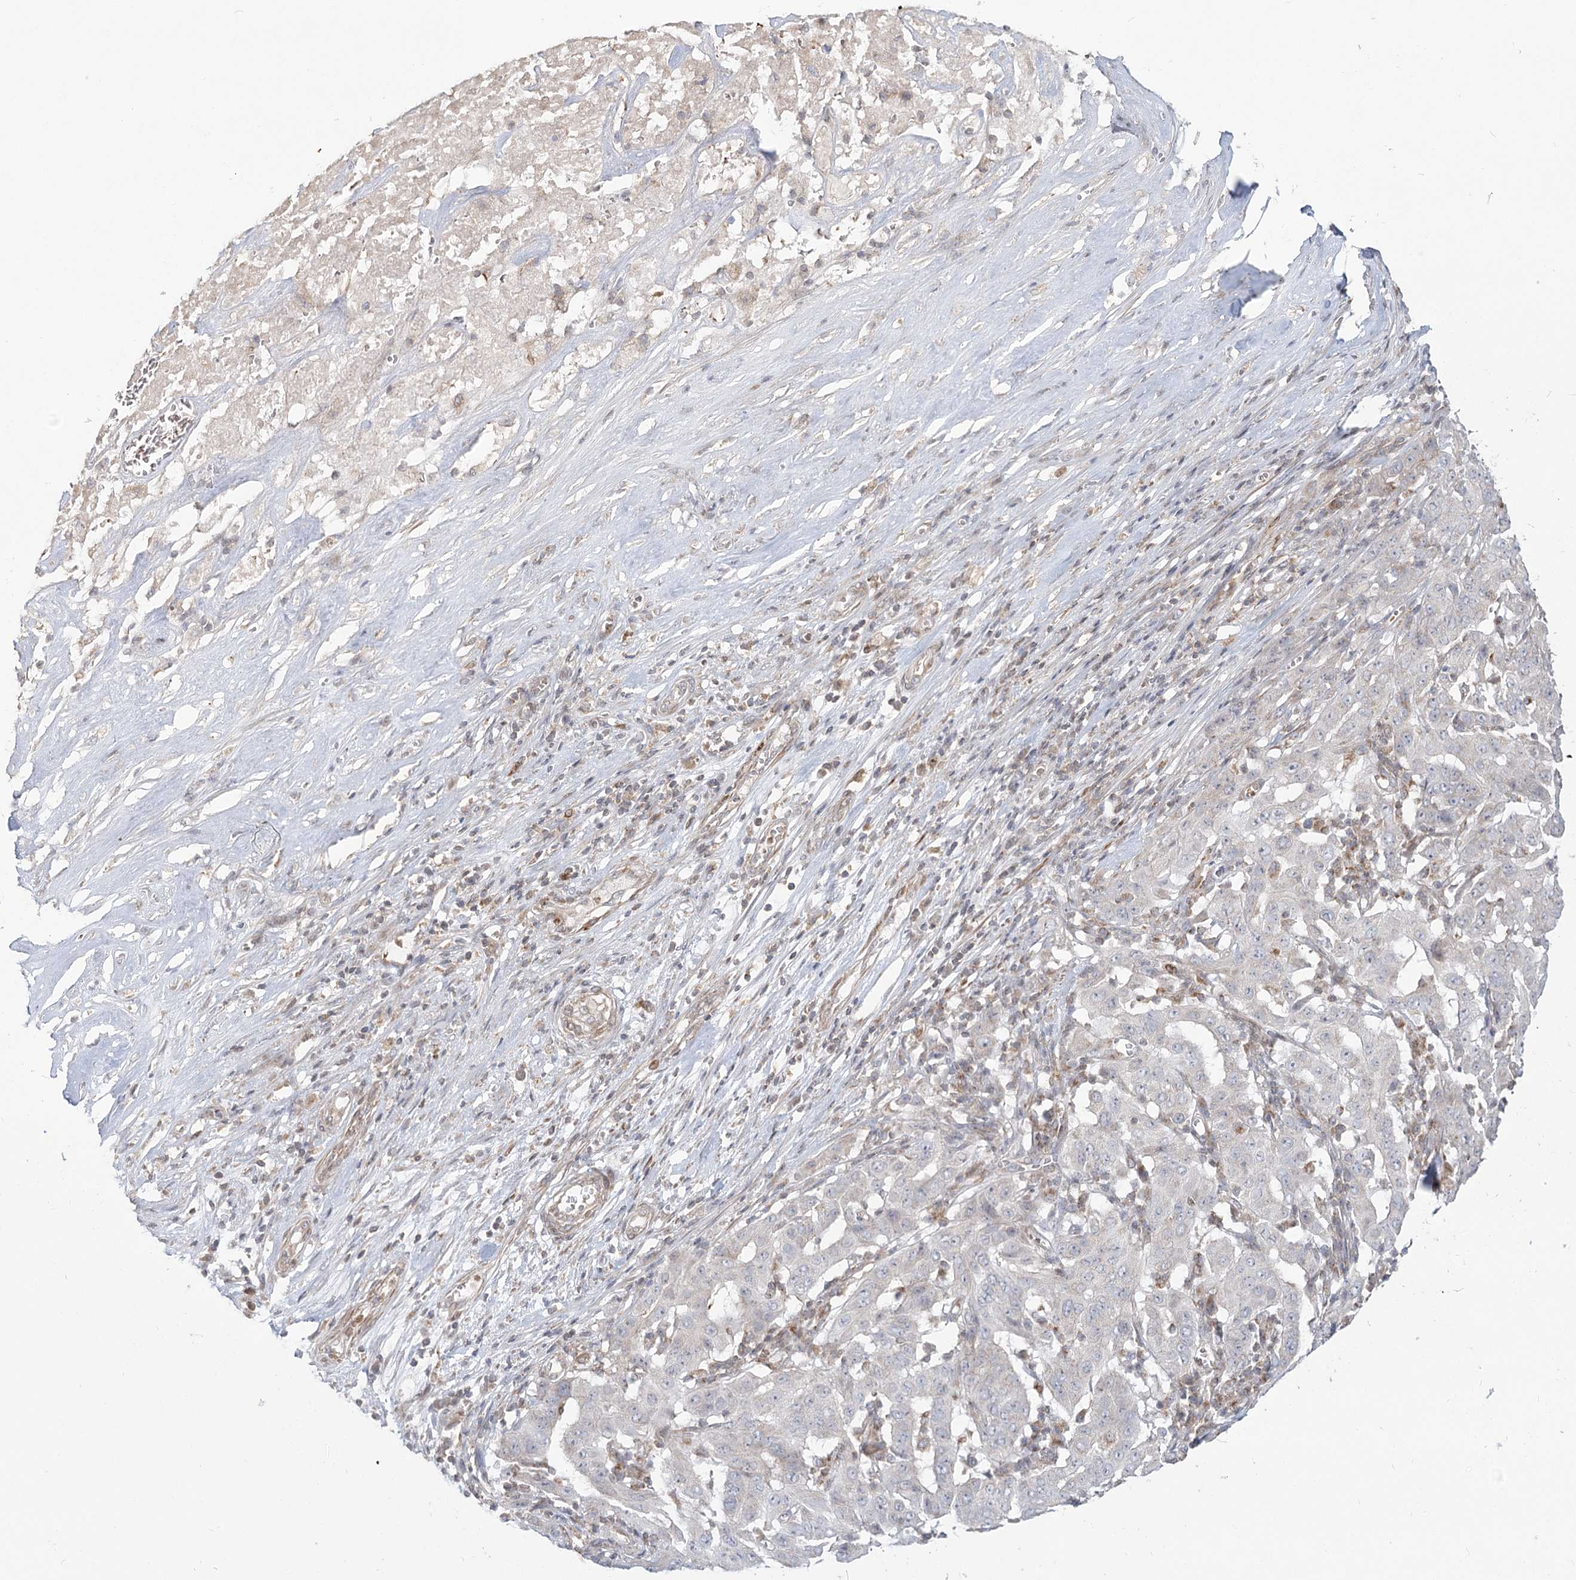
{"staining": {"intensity": "negative", "quantity": "none", "location": "none"}, "tissue": "pancreatic cancer", "cell_type": "Tumor cells", "image_type": "cancer", "snomed": [{"axis": "morphology", "description": "Adenocarcinoma, NOS"}, {"axis": "topography", "description": "Pancreas"}], "caption": "Immunohistochemistry micrograph of human pancreatic cancer stained for a protein (brown), which displays no expression in tumor cells.", "gene": "MTMR3", "patient": {"sex": "male", "age": 63}}